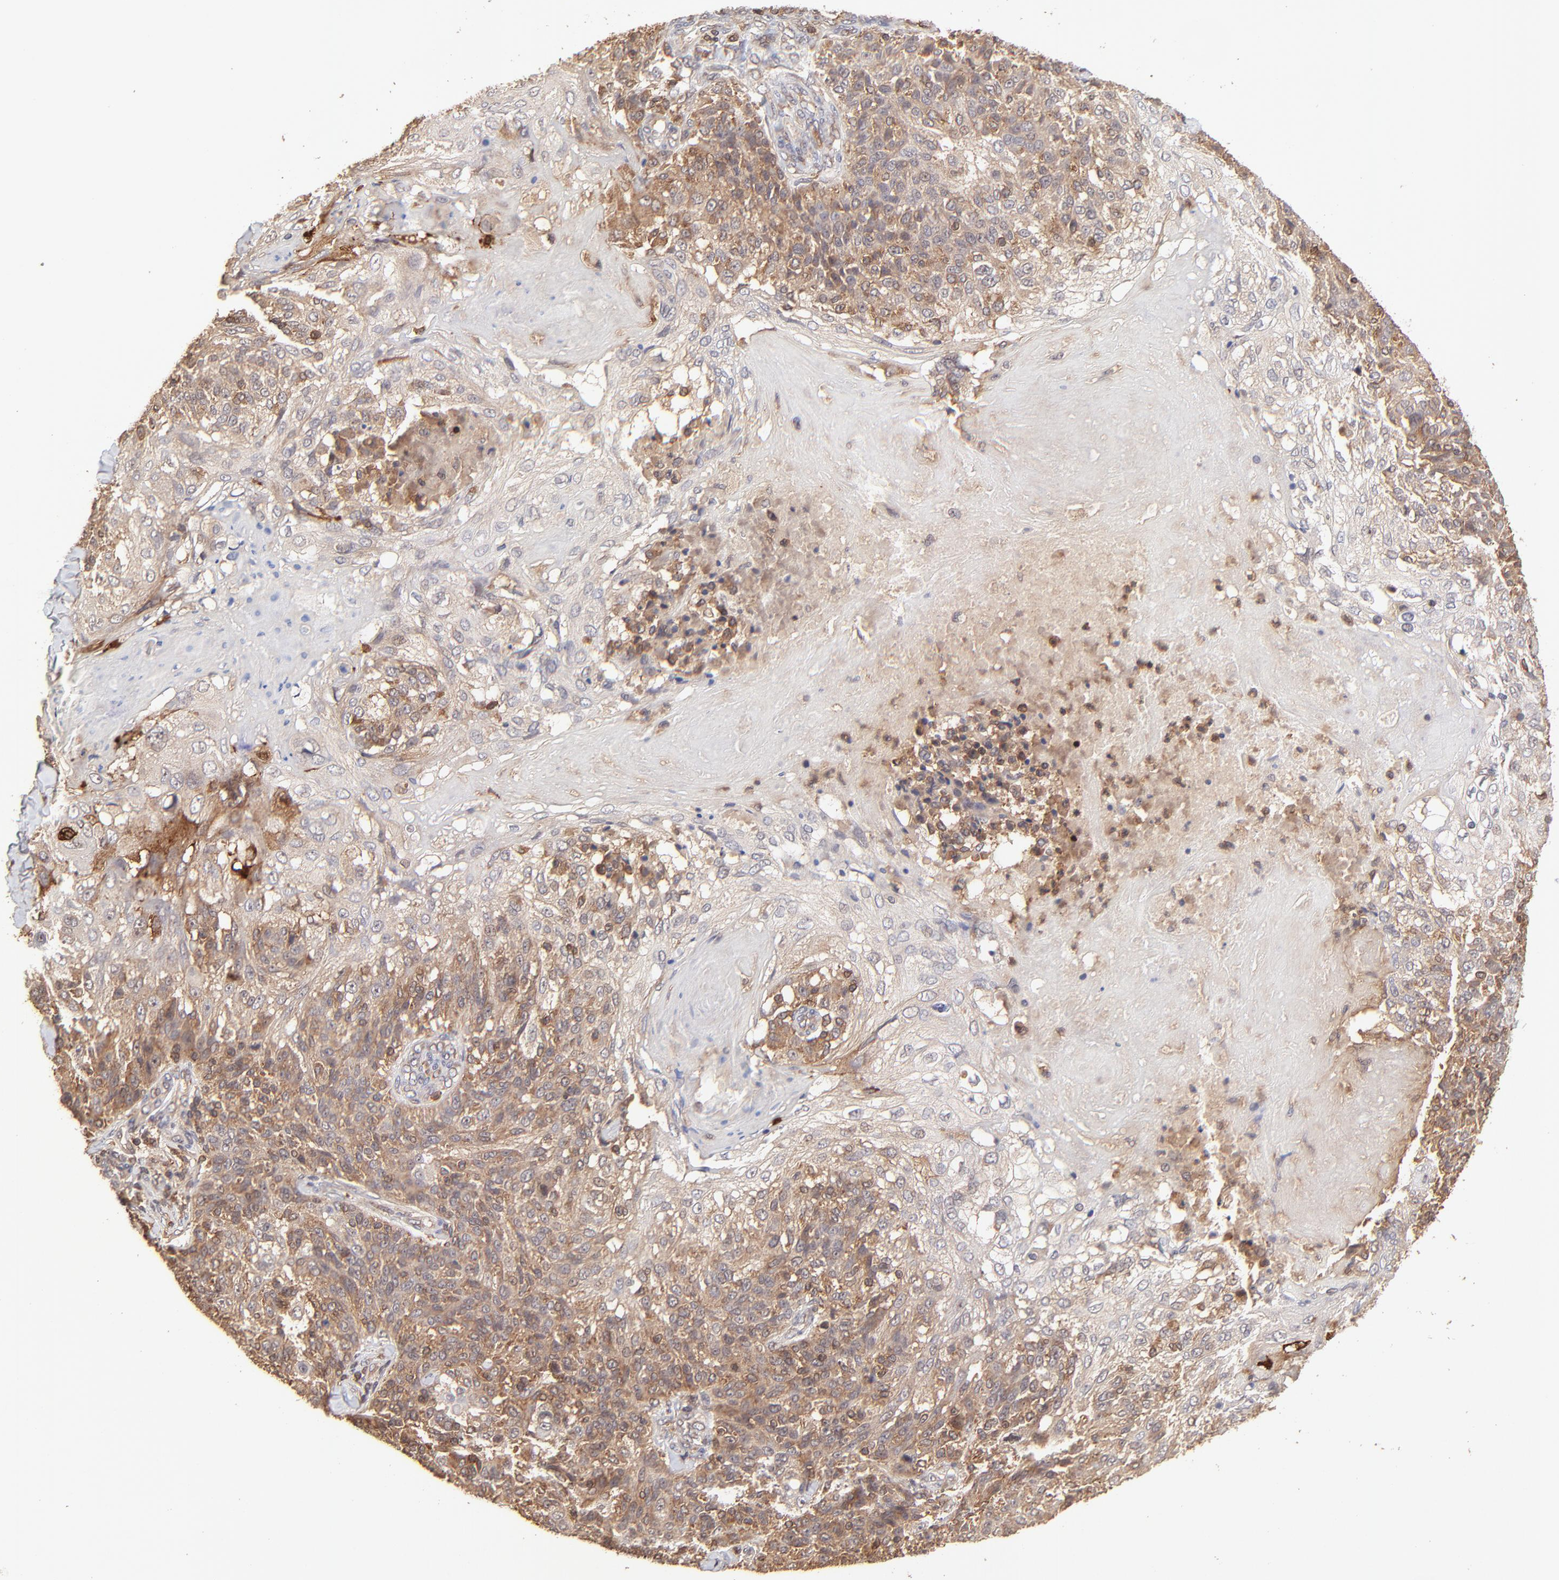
{"staining": {"intensity": "moderate", "quantity": ">75%", "location": "cytoplasmic/membranous"}, "tissue": "skin cancer", "cell_type": "Tumor cells", "image_type": "cancer", "snomed": [{"axis": "morphology", "description": "Normal tissue, NOS"}, {"axis": "morphology", "description": "Squamous cell carcinoma, NOS"}, {"axis": "topography", "description": "Skin"}], "caption": "Moderate cytoplasmic/membranous staining for a protein is present in about >75% of tumor cells of skin cancer (squamous cell carcinoma) using IHC.", "gene": "STON2", "patient": {"sex": "female", "age": 83}}